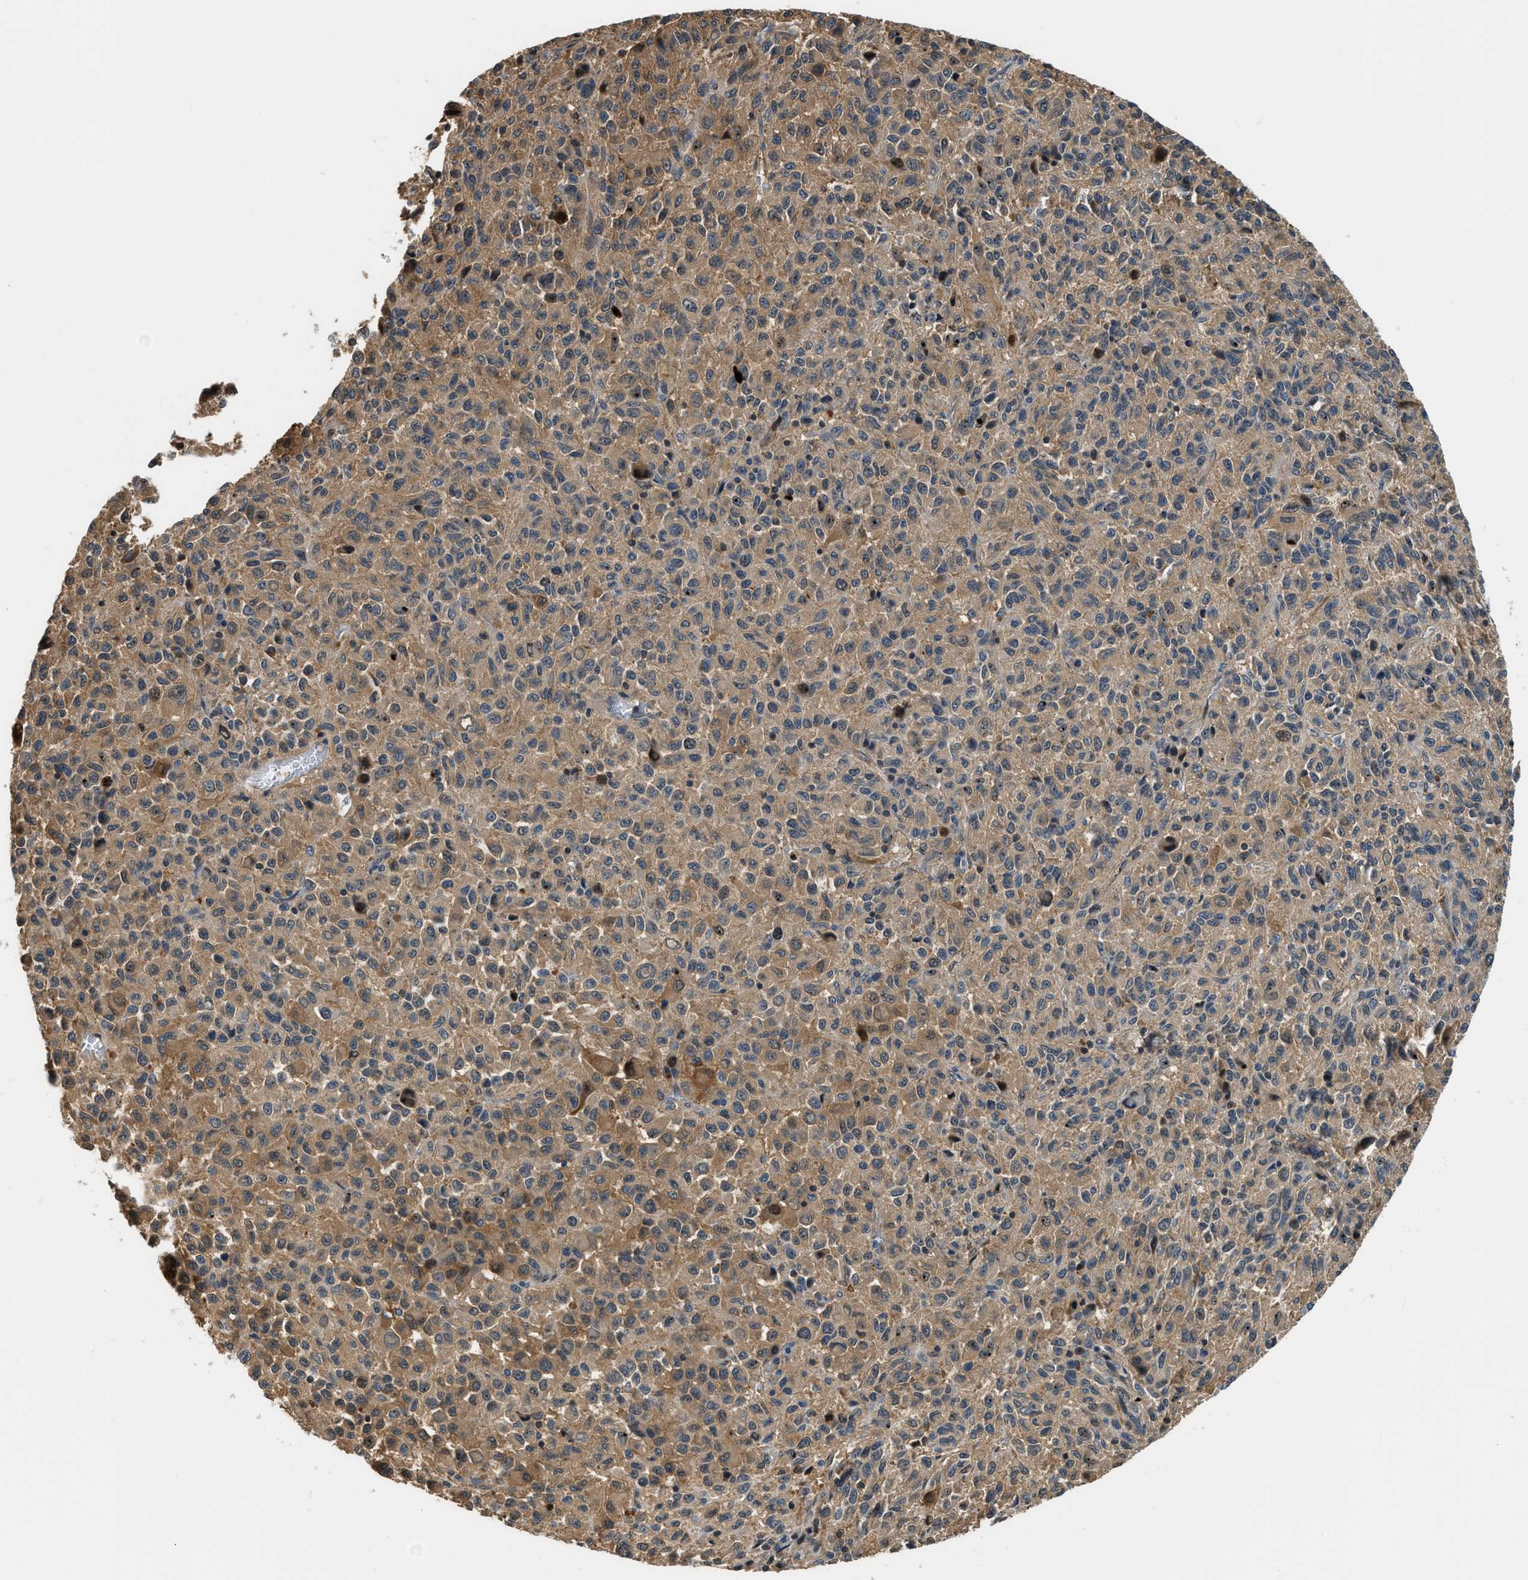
{"staining": {"intensity": "moderate", "quantity": ">75%", "location": "cytoplasmic/membranous"}, "tissue": "melanoma", "cell_type": "Tumor cells", "image_type": "cancer", "snomed": [{"axis": "morphology", "description": "Malignant melanoma, Metastatic site"}, {"axis": "topography", "description": "Lung"}], "caption": "Tumor cells demonstrate medium levels of moderate cytoplasmic/membranous expression in approximately >75% of cells in human melanoma.", "gene": "CBLB", "patient": {"sex": "male", "age": 64}}